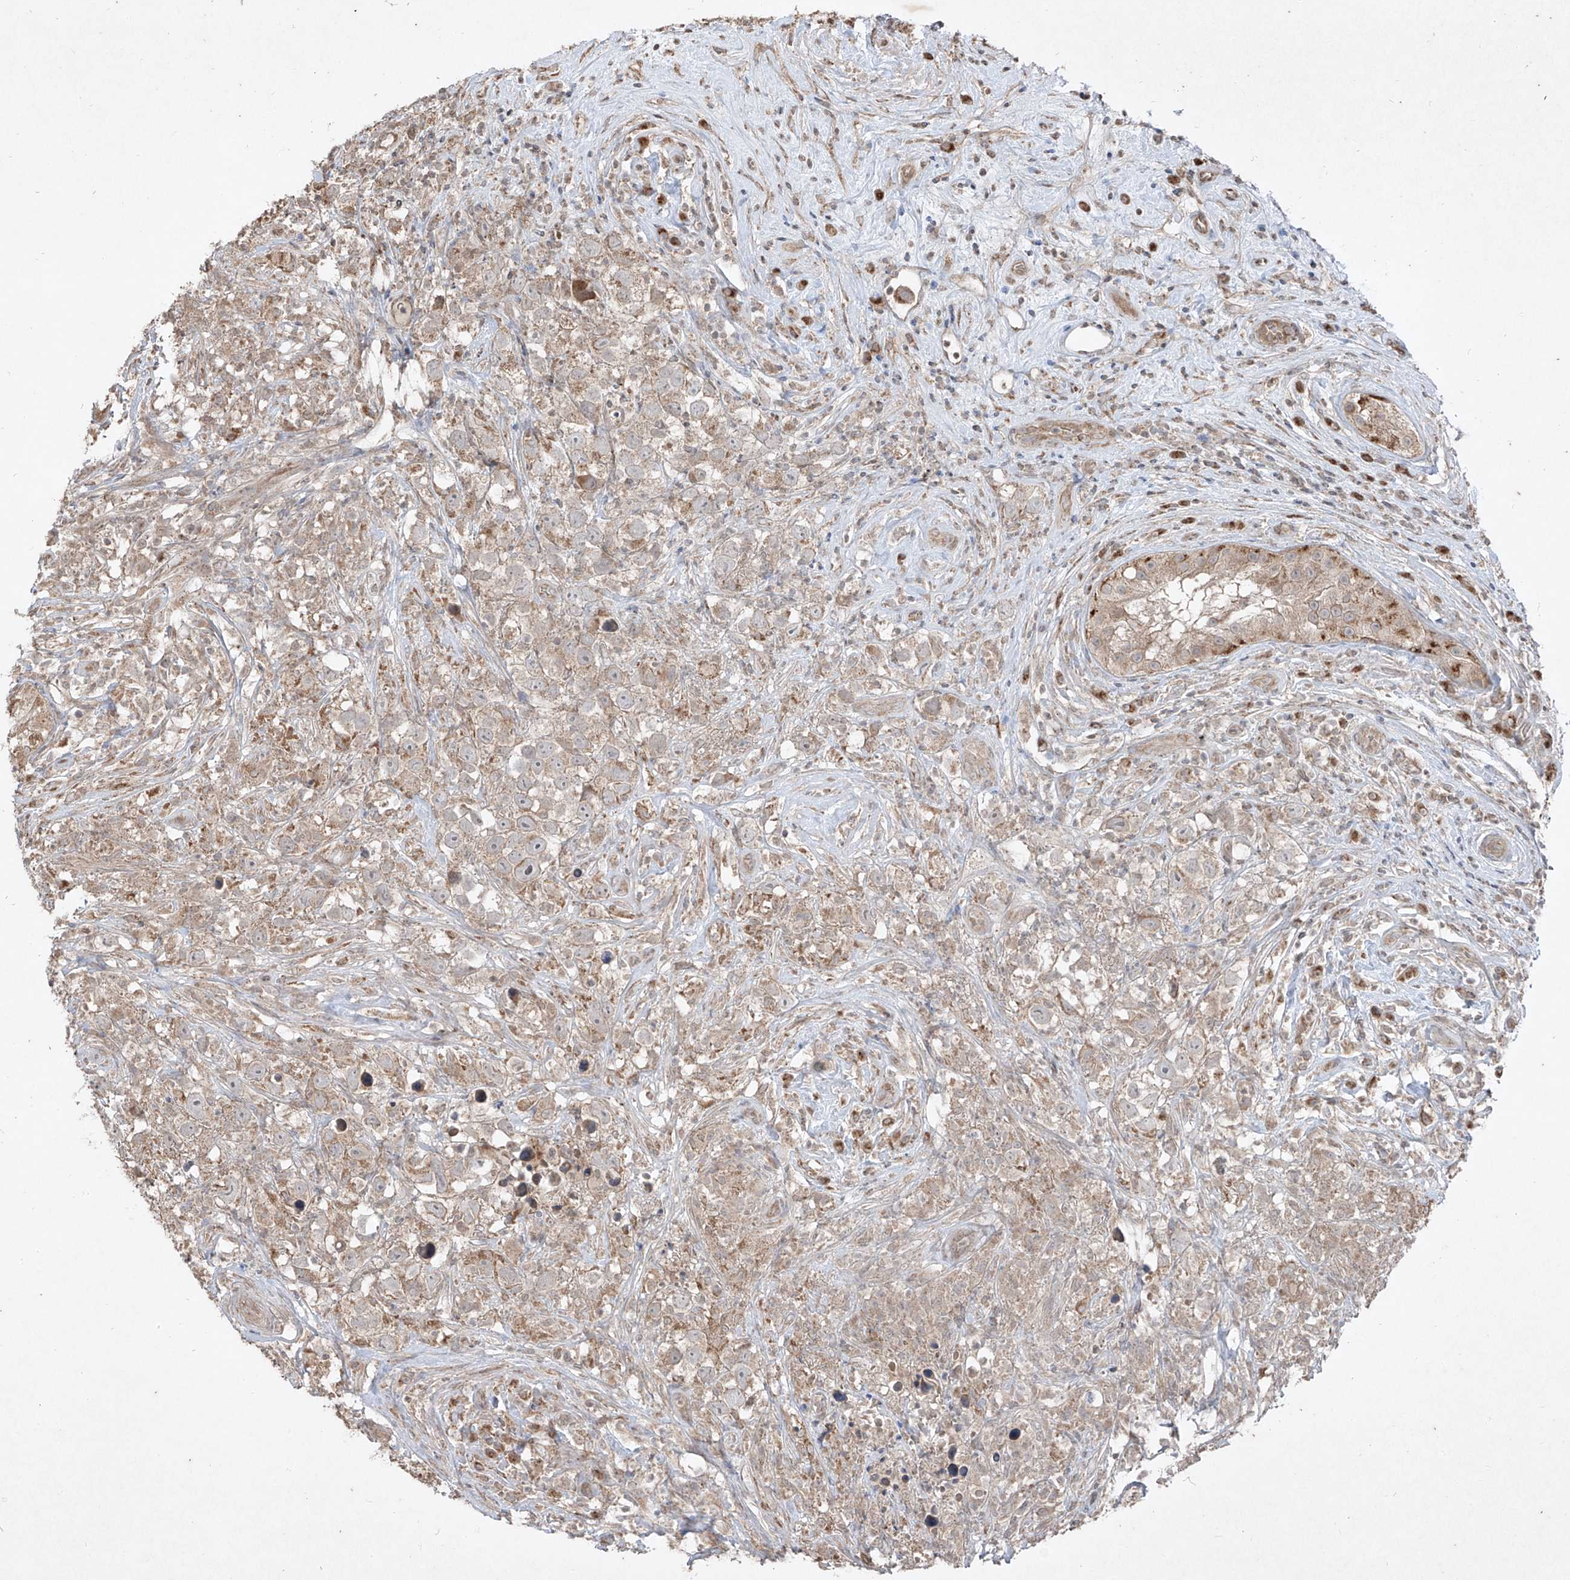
{"staining": {"intensity": "weak", "quantity": ">75%", "location": "cytoplasmic/membranous"}, "tissue": "testis cancer", "cell_type": "Tumor cells", "image_type": "cancer", "snomed": [{"axis": "morphology", "description": "Seminoma, NOS"}, {"axis": "topography", "description": "Testis"}], "caption": "Testis cancer stained with DAB (3,3'-diaminobenzidine) immunohistochemistry (IHC) exhibits low levels of weak cytoplasmic/membranous expression in about >75% of tumor cells. Nuclei are stained in blue.", "gene": "ABCD3", "patient": {"sex": "male", "age": 49}}